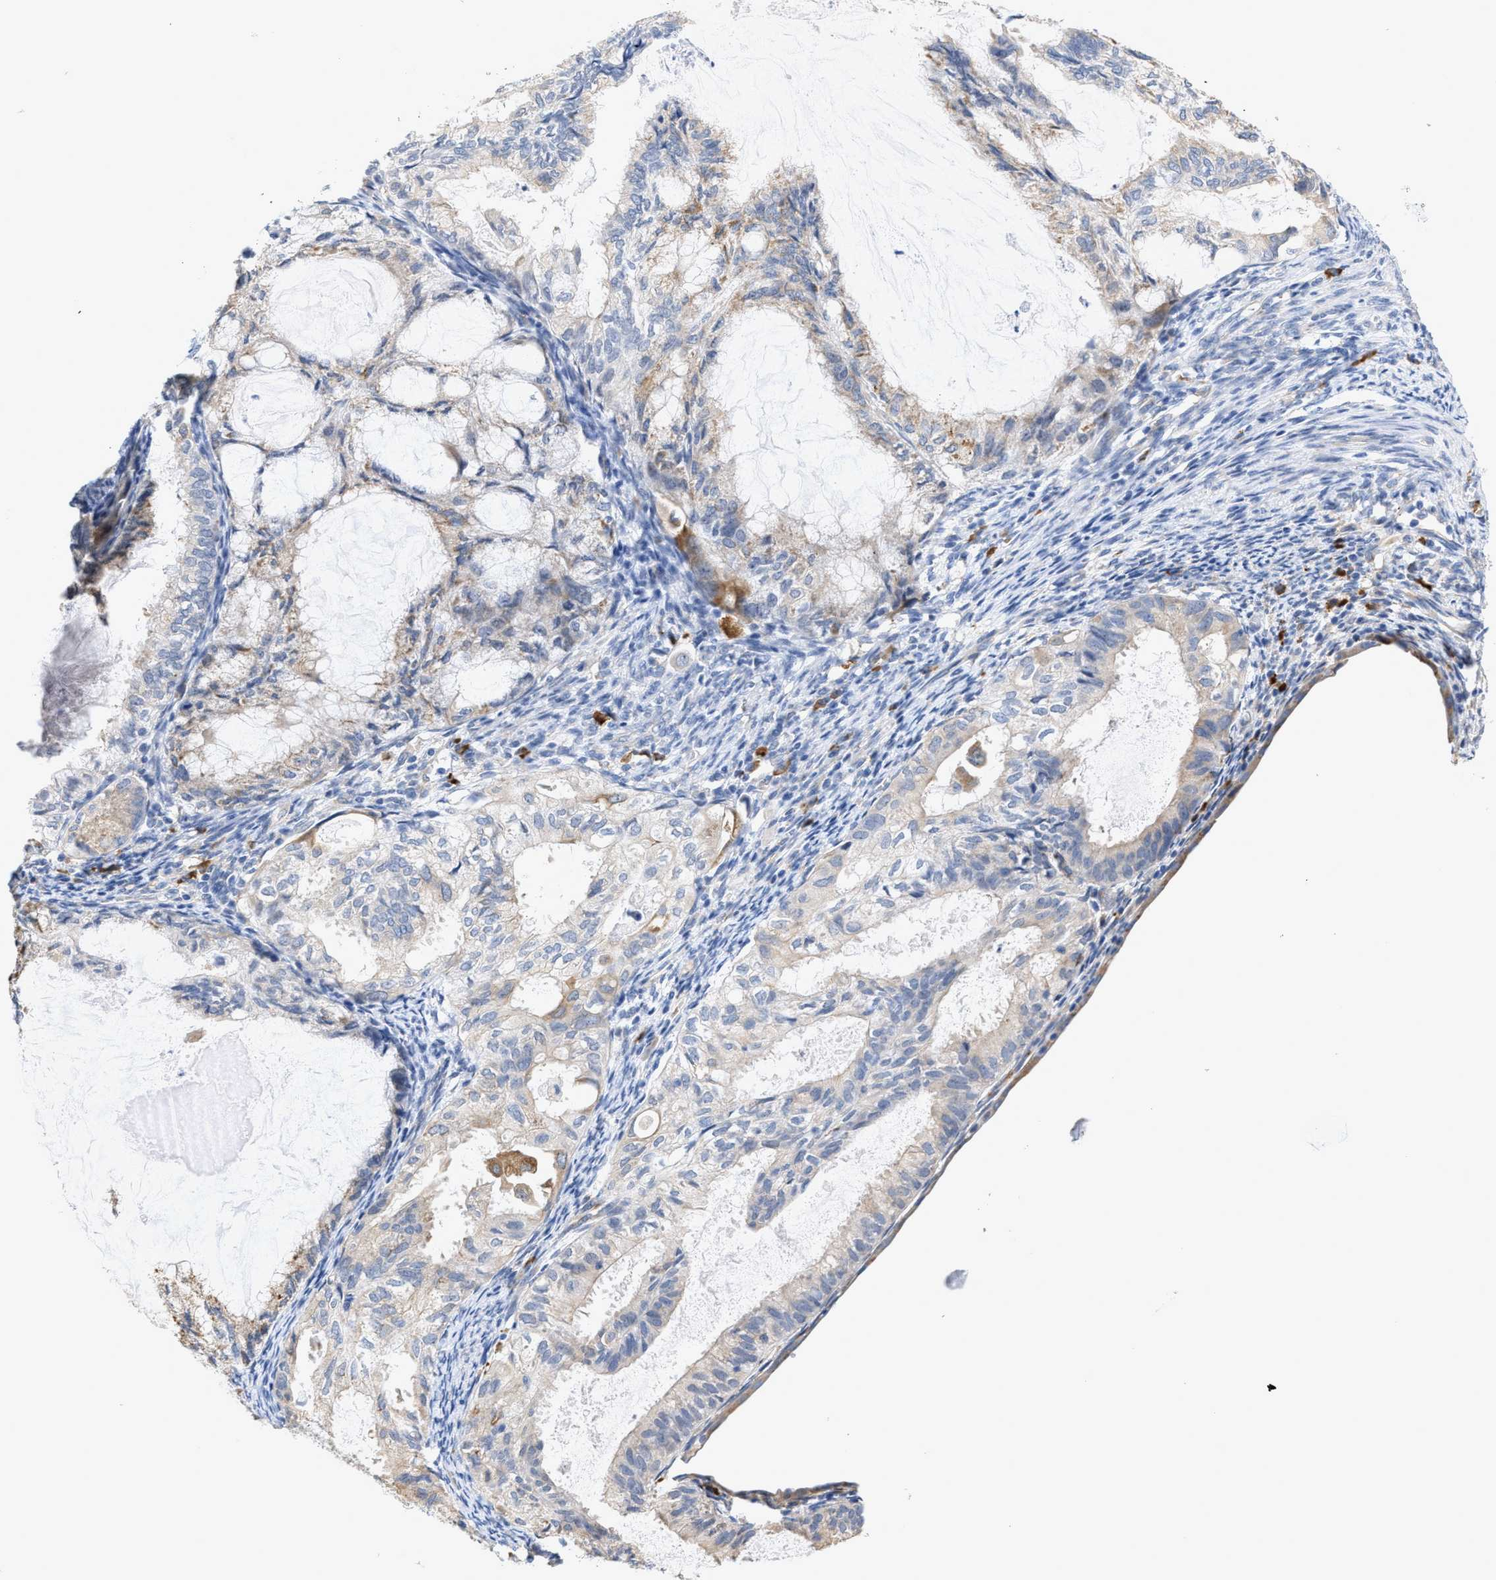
{"staining": {"intensity": "weak", "quantity": "25%-75%", "location": "cytoplasmic/membranous"}, "tissue": "cervical cancer", "cell_type": "Tumor cells", "image_type": "cancer", "snomed": [{"axis": "morphology", "description": "Normal tissue, NOS"}, {"axis": "morphology", "description": "Adenocarcinoma, NOS"}, {"axis": "topography", "description": "Cervix"}, {"axis": "topography", "description": "Endometrium"}], "caption": "Tumor cells exhibit low levels of weak cytoplasmic/membranous expression in approximately 25%-75% of cells in cervical cancer.", "gene": "RYR2", "patient": {"sex": "female", "age": 86}}